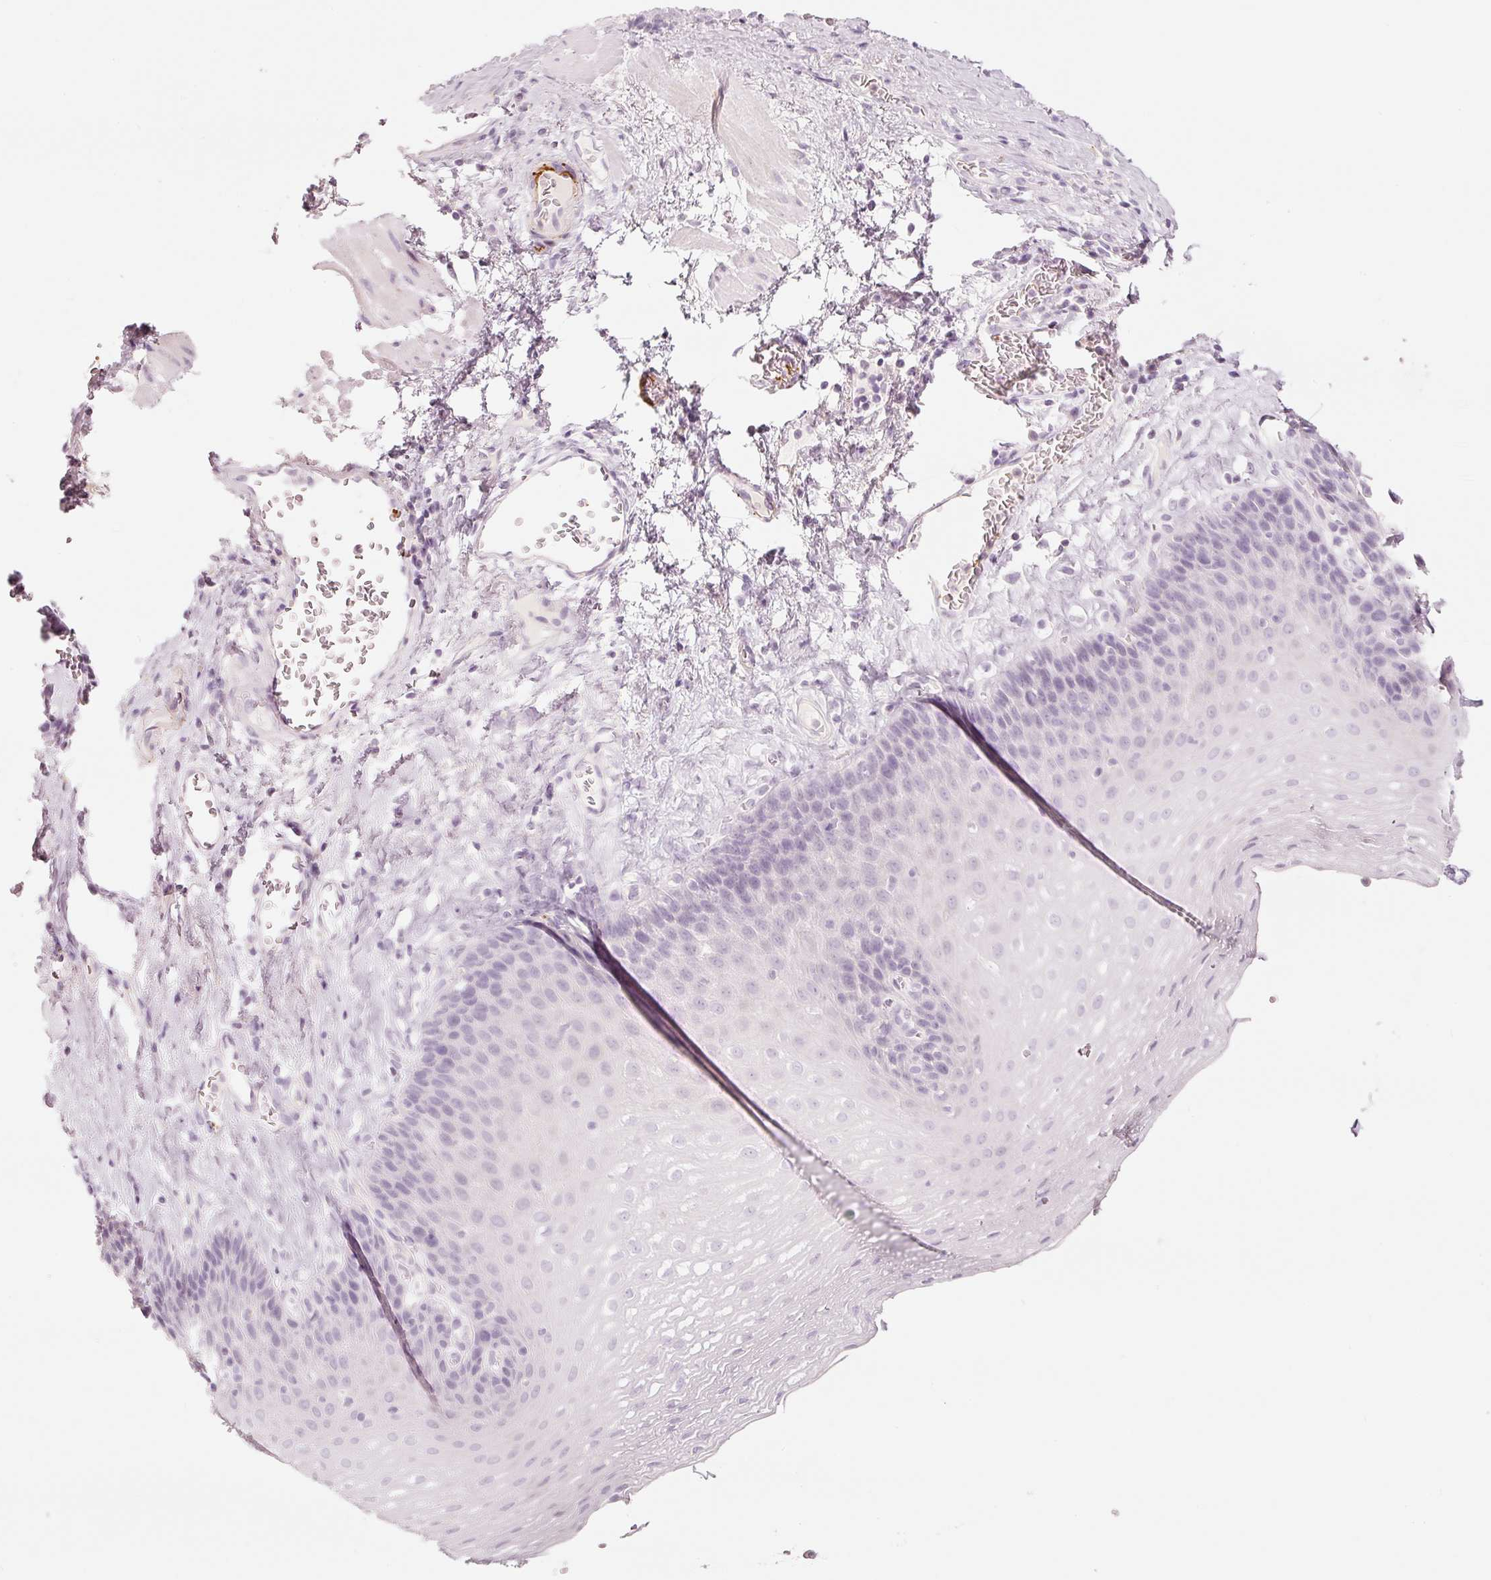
{"staining": {"intensity": "negative", "quantity": "none", "location": "none"}, "tissue": "esophagus", "cell_type": "Squamous epithelial cells", "image_type": "normal", "snomed": [{"axis": "morphology", "description": "Normal tissue, NOS"}, {"axis": "topography", "description": "Esophagus"}], "caption": "Immunohistochemical staining of normal human esophagus demonstrates no significant expression in squamous epithelial cells.", "gene": "LECT2", "patient": {"sex": "female", "age": 66}}